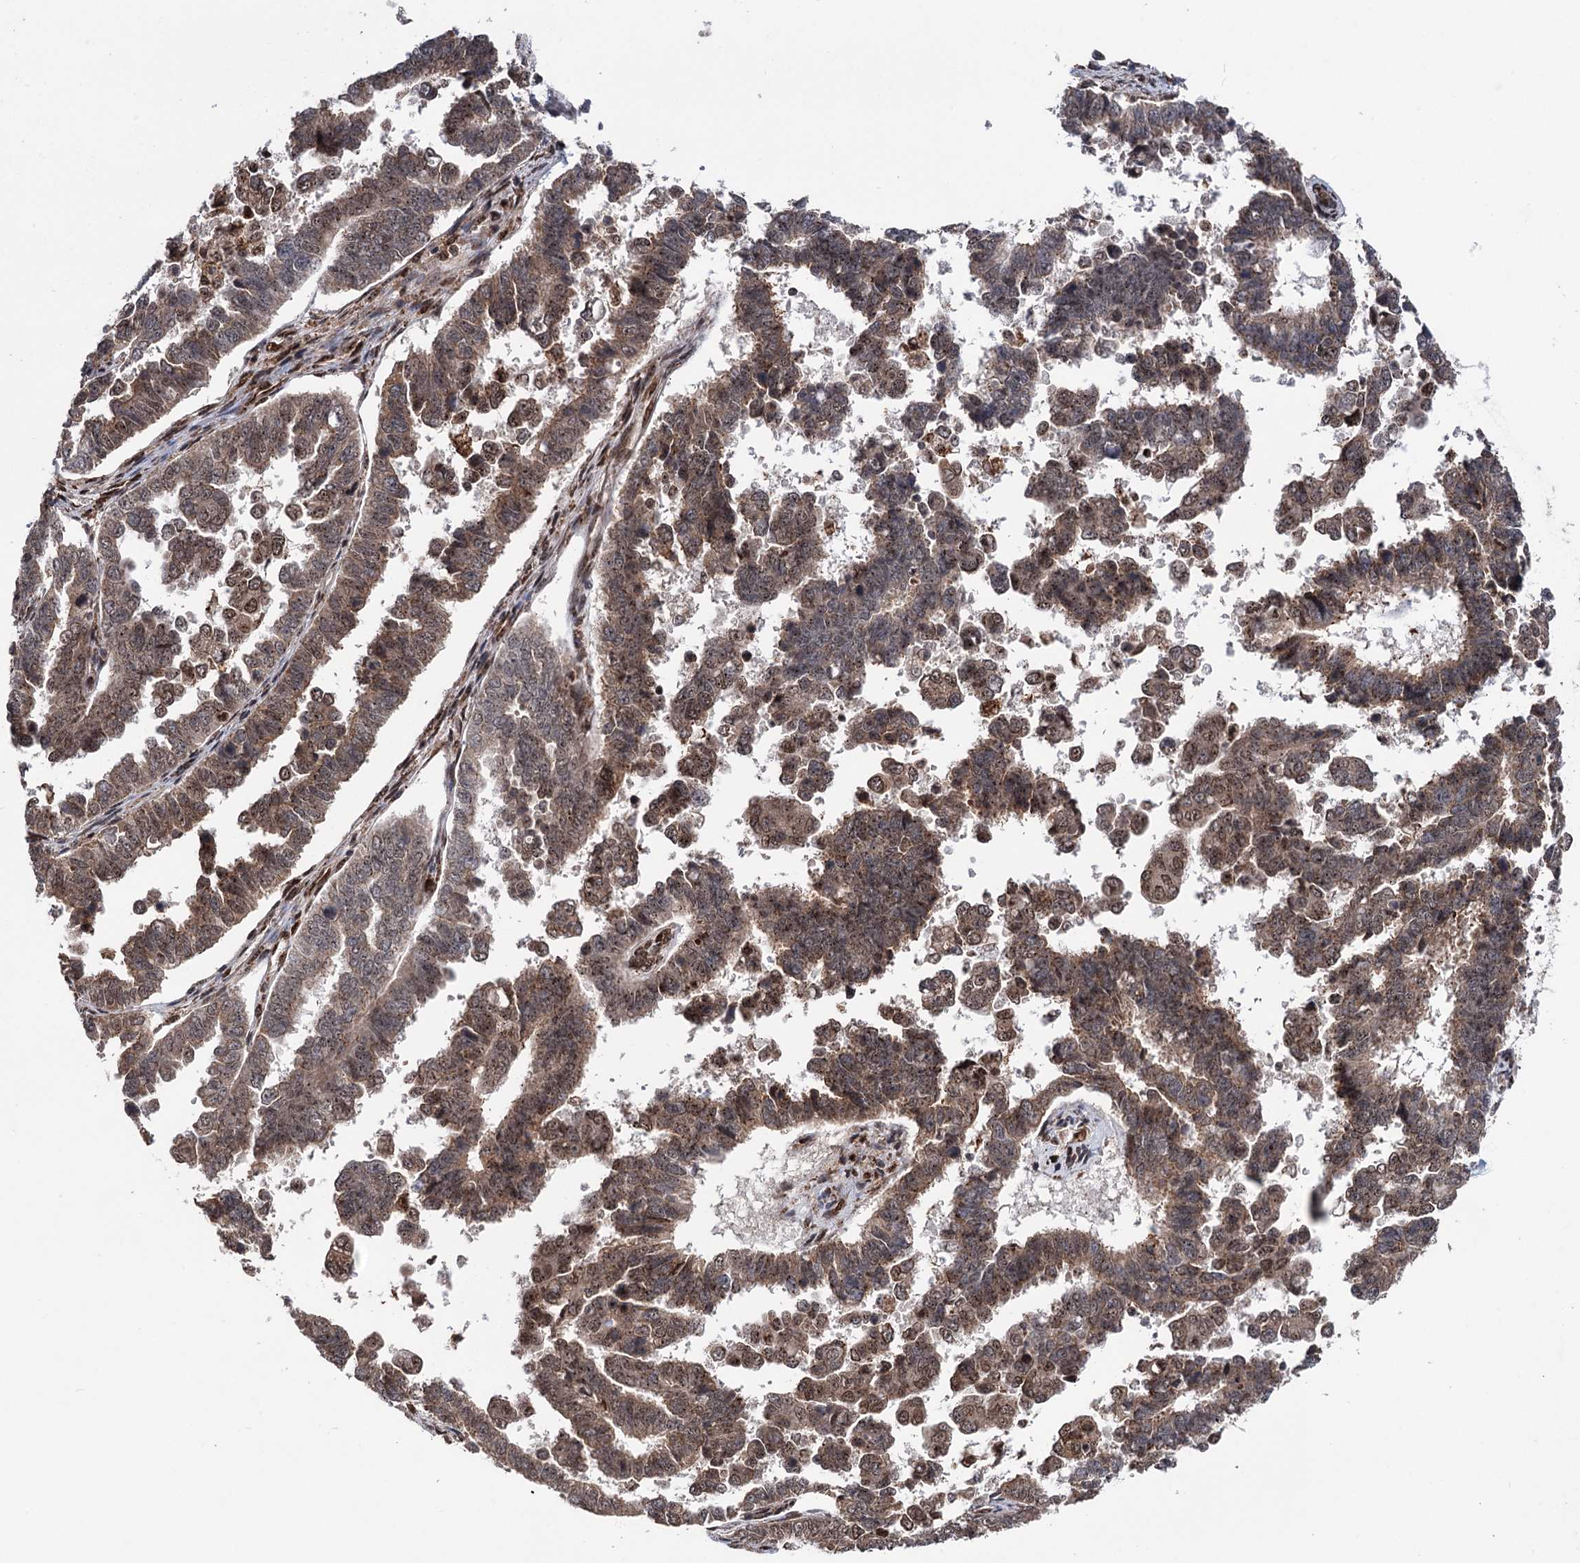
{"staining": {"intensity": "moderate", "quantity": ">75%", "location": "cytoplasmic/membranous,nuclear"}, "tissue": "endometrial cancer", "cell_type": "Tumor cells", "image_type": "cancer", "snomed": [{"axis": "morphology", "description": "Adenocarcinoma, NOS"}, {"axis": "topography", "description": "Endometrium"}], "caption": "Brown immunohistochemical staining in adenocarcinoma (endometrial) reveals moderate cytoplasmic/membranous and nuclear staining in approximately >75% of tumor cells.", "gene": "MESD", "patient": {"sex": "female", "age": 75}}